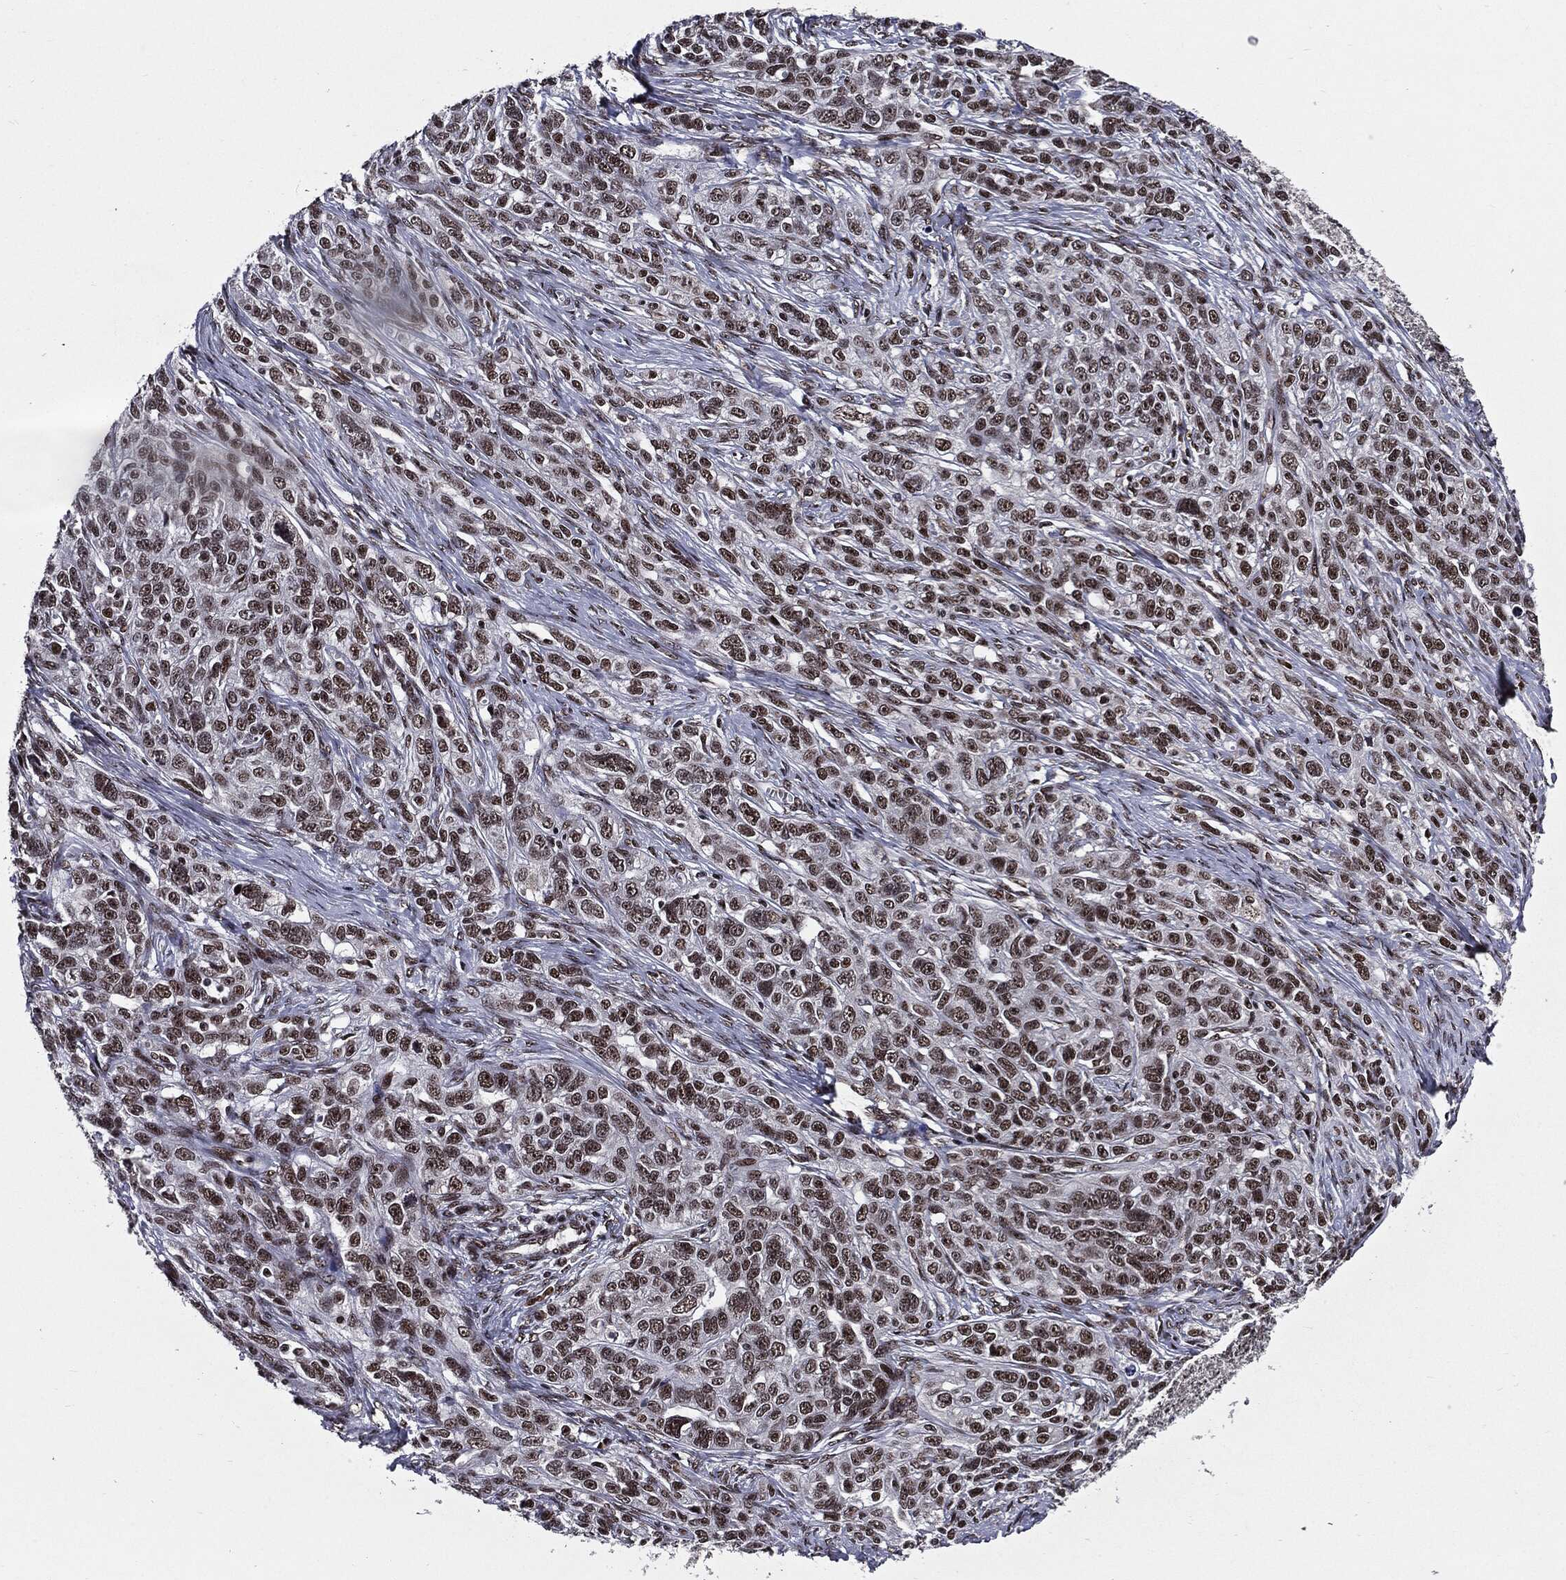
{"staining": {"intensity": "moderate", "quantity": "25%-75%", "location": "nuclear"}, "tissue": "ovarian cancer", "cell_type": "Tumor cells", "image_type": "cancer", "snomed": [{"axis": "morphology", "description": "Cystadenocarcinoma, serous, NOS"}, {"axis": "topography", "description": "Ovary"}], "caption": "High-magnification brightfield microscopy of ovarian serous cystadenocarcinoma stained with DAB (3,3'-diaminobenzidine) (brown) and counterstained with hematoxylin (blue). tumor cells exhibit moderate nuclear staining is present in approximately25%-75% of cells.", "gene": "ZFP91", "patient": {"sex": "female", "age": 71}}